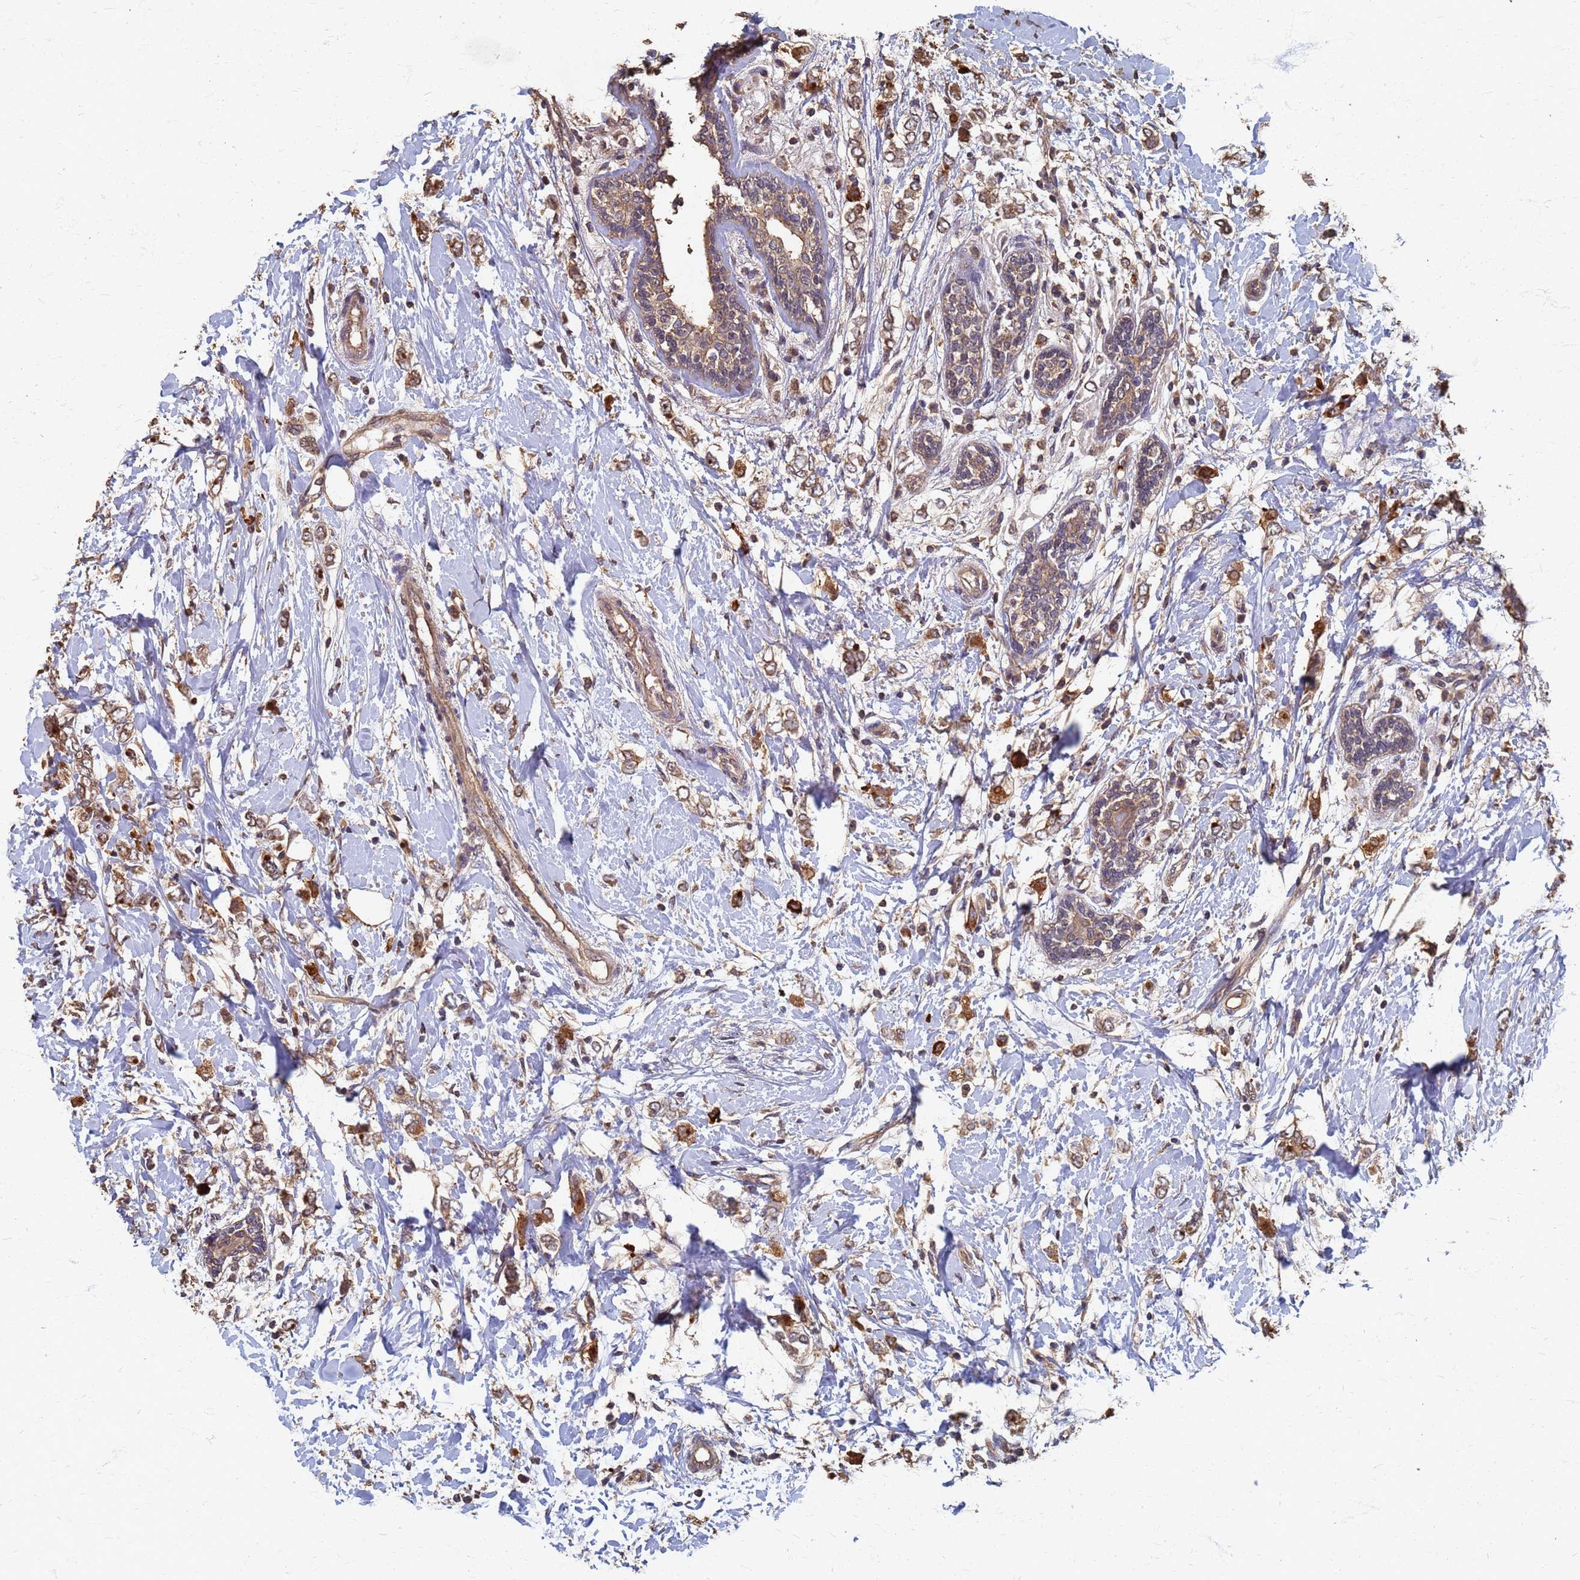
{"staining": {"intensity": "moderate", "quantity": ">75%", "location": "cytoplasmic/membranous"}, "tissue": "breast cancer", "cell_type": "Tumor cells", "image_type": "cancer", "snomed": [{"axis": "morphology", "description": "Normal tissue, NOS"}, {"axis": "morphology", "description": "Lobular carcinoma"}, {"axis": "topography", "description": "Breast"}], "caption": "Immunohistochemical staining of human breast cancer demonstrates medium levels of moderate cytoplasmic/membranous protein staining in approximately >75% of tumor cells.", "gene": "DPH5", "patient": {"sex": "female", "age": 47}}